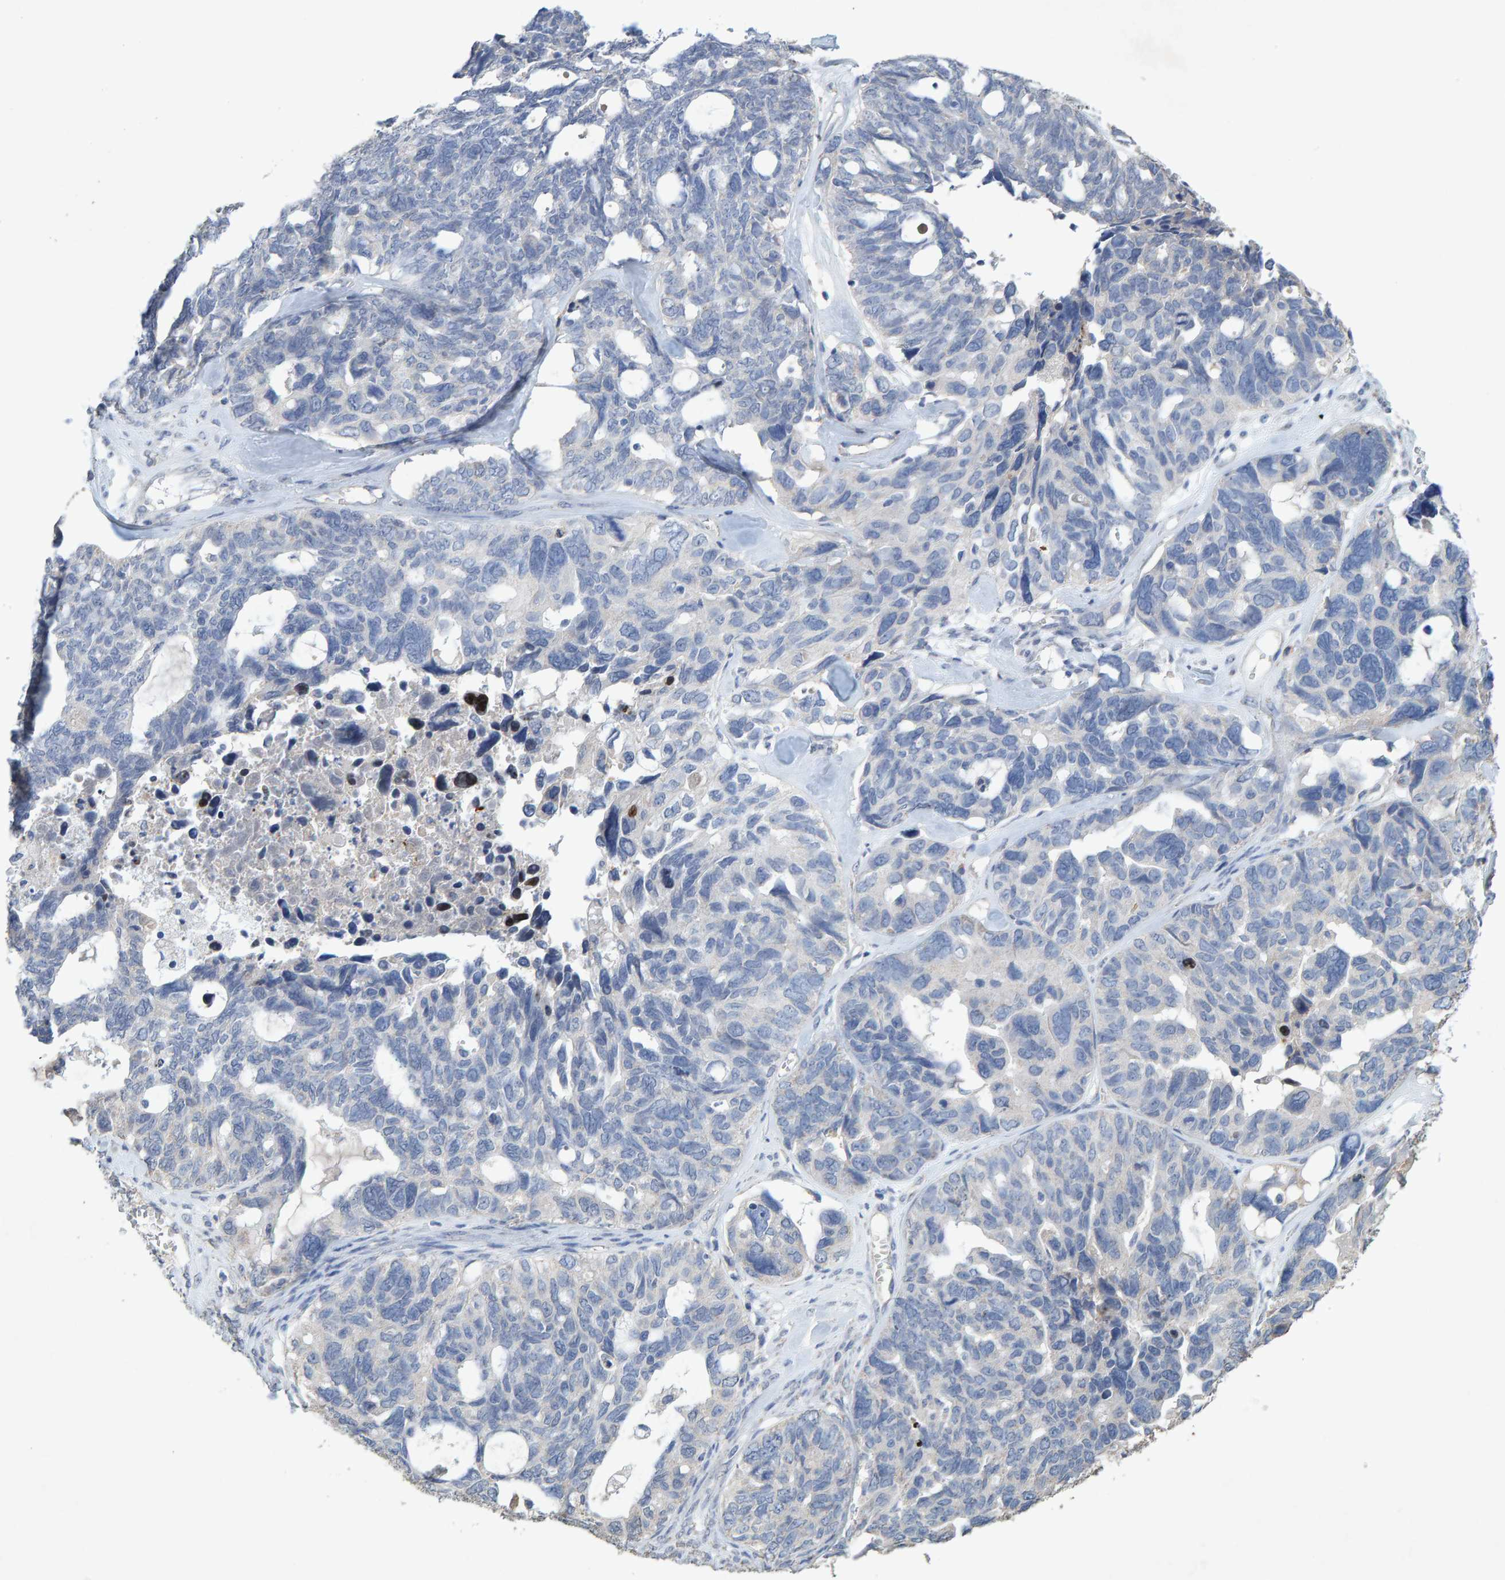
{"staining": {"intensity": "negative", "quantity": "none", "location": "none"}, "tissue": "ovarian cancer", "cell_type": "Tumor cells", "image_type": "cancer", "snomed": [{"axis": "morphology", "description": "Cystadenocarcinoma, serous, NOS"}, {"axis": "topography", "description": "Ovary"}], "caption": "Photomicrograph shows no protein staining in tumor cells of serous cystadenocarcinoma (ovarian) tissue.", "gene": "CTH", "patient": {"sex": "female", "age": 79}}